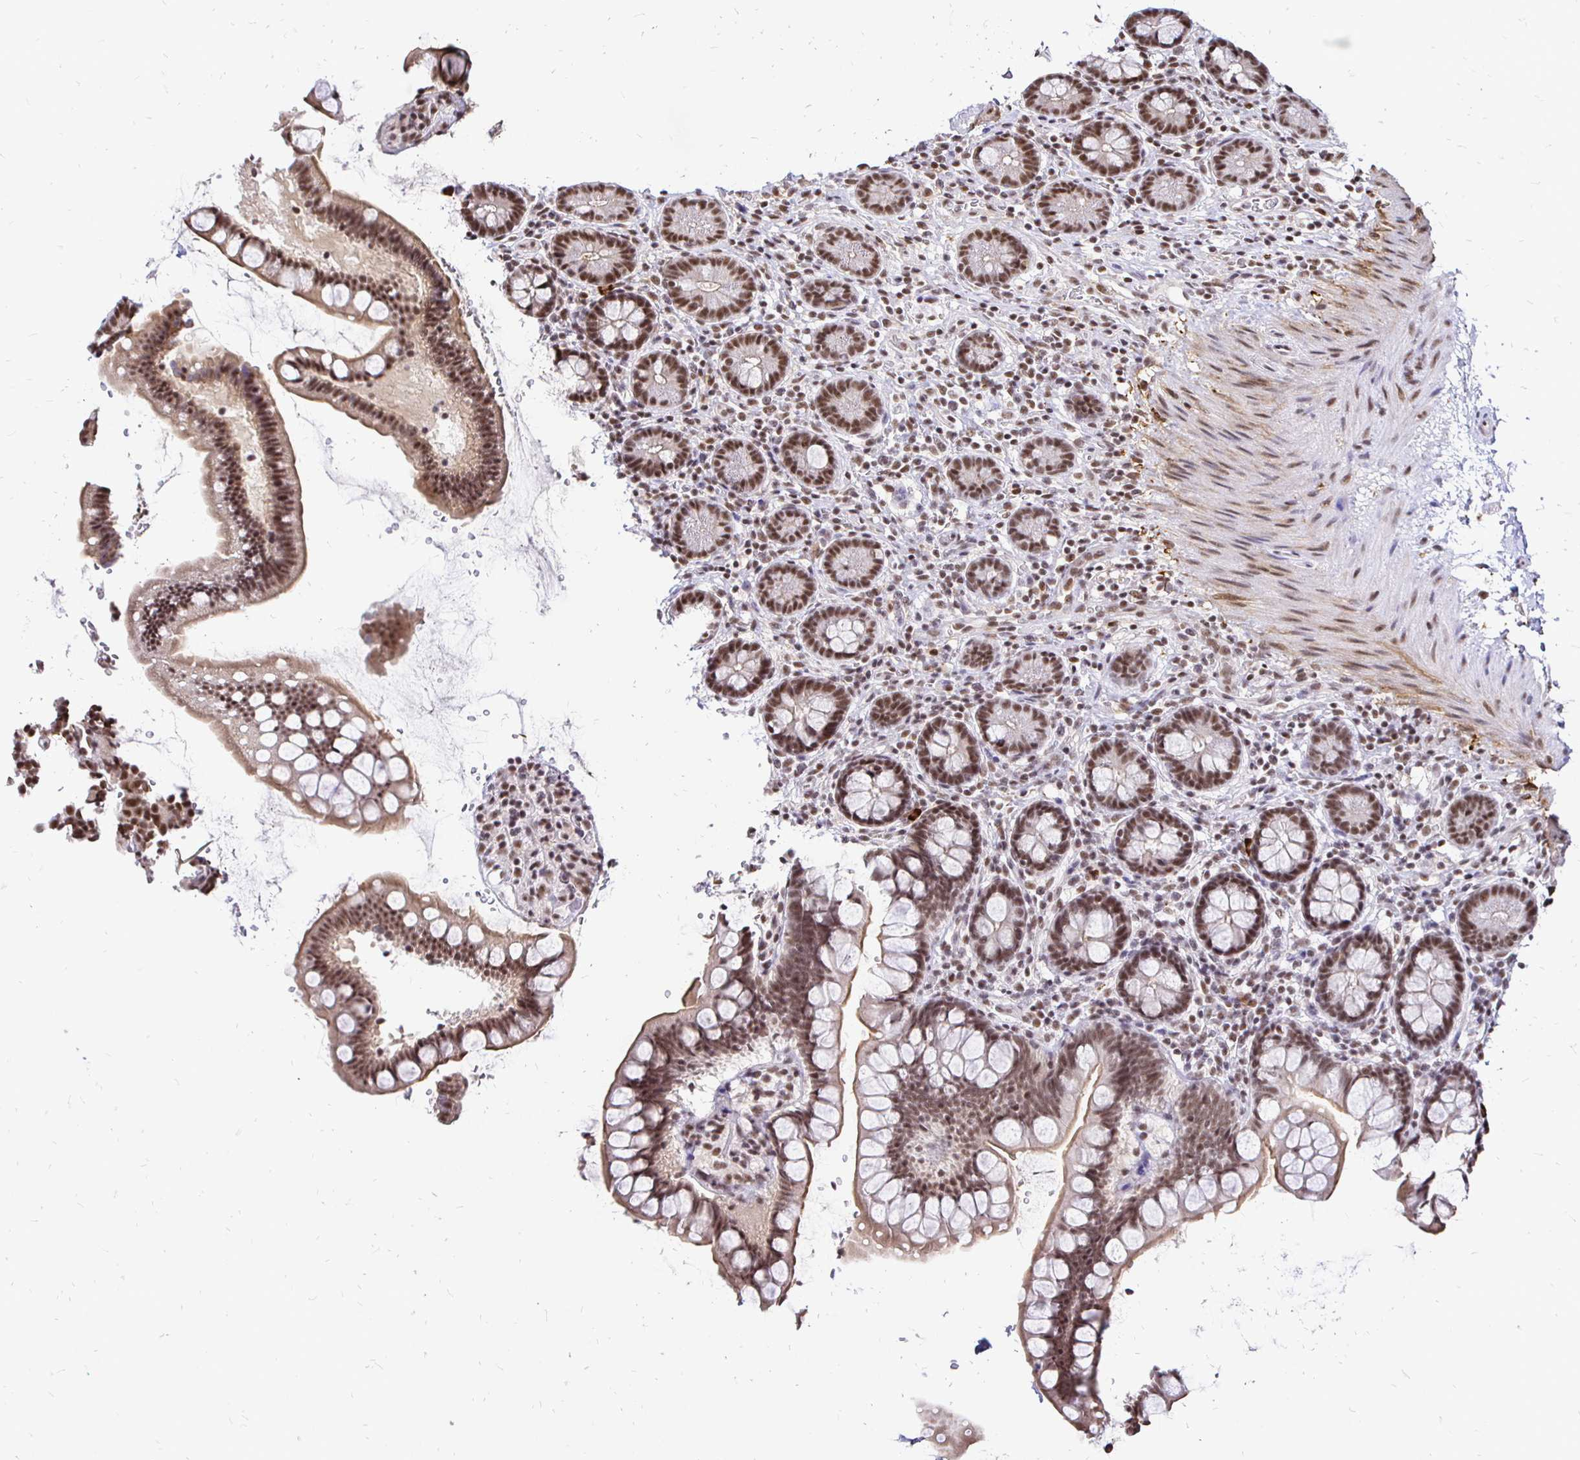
{"staining": {"intensity": "moderate", "quantity": ">75%", "location": "cytoplasmic/membranous,nuclear"}, "tissue": "small intestine", "cell_type": "Glandular cells", "image_type": "normal", "snomed": [{"axis": "morphology", "description": "Normal tissue, NOS"}, {"axis": "topography", "description": "Small intestine"}], "caption": "Moderate cytoplasmic/membranous,nuclear protein staining is seen in approximately >75% of glandular cells in small intestine.", "gene": "SIN3A", "patient": {"sex": "female", "age": 84}}